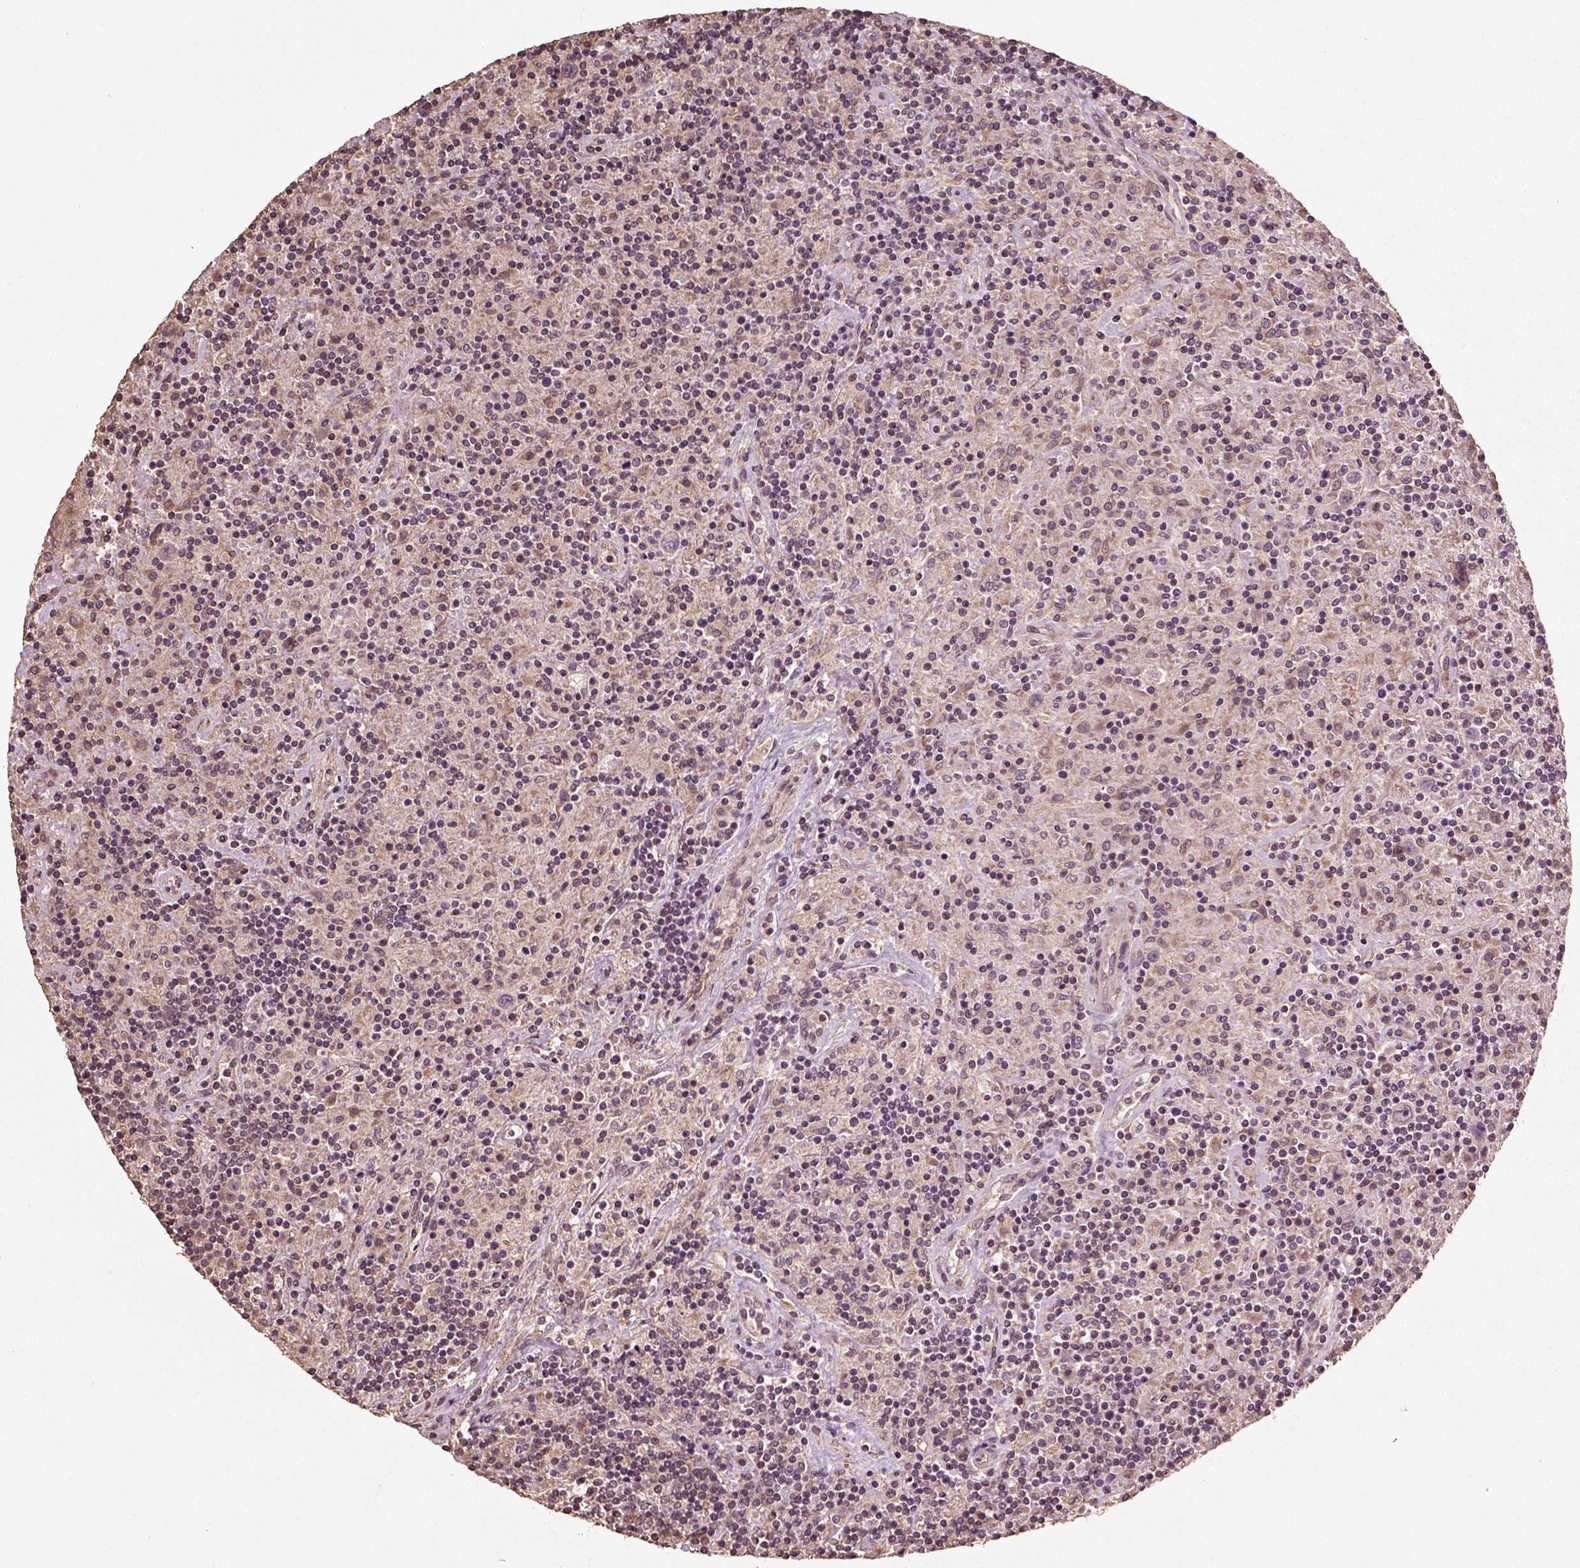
{"staining": {"intensity": "negative", "quantity": "none", "location": "none"}, "tissue": "lymphoma", "cell_type": "Tumor cells", "image_type": "cancer", "snomed": [{"axis": "morphology", "description": "Hodgkin's disease, NOS"}, {"axis": "topography", "description": "Lymph node"}], "caption": "The immunohistochemistry micrograph has no significant expression in tumor cells of lymphoma tissue.", "gene": "ERV3-1", "patient": {"sex": "male", "age": 70}}